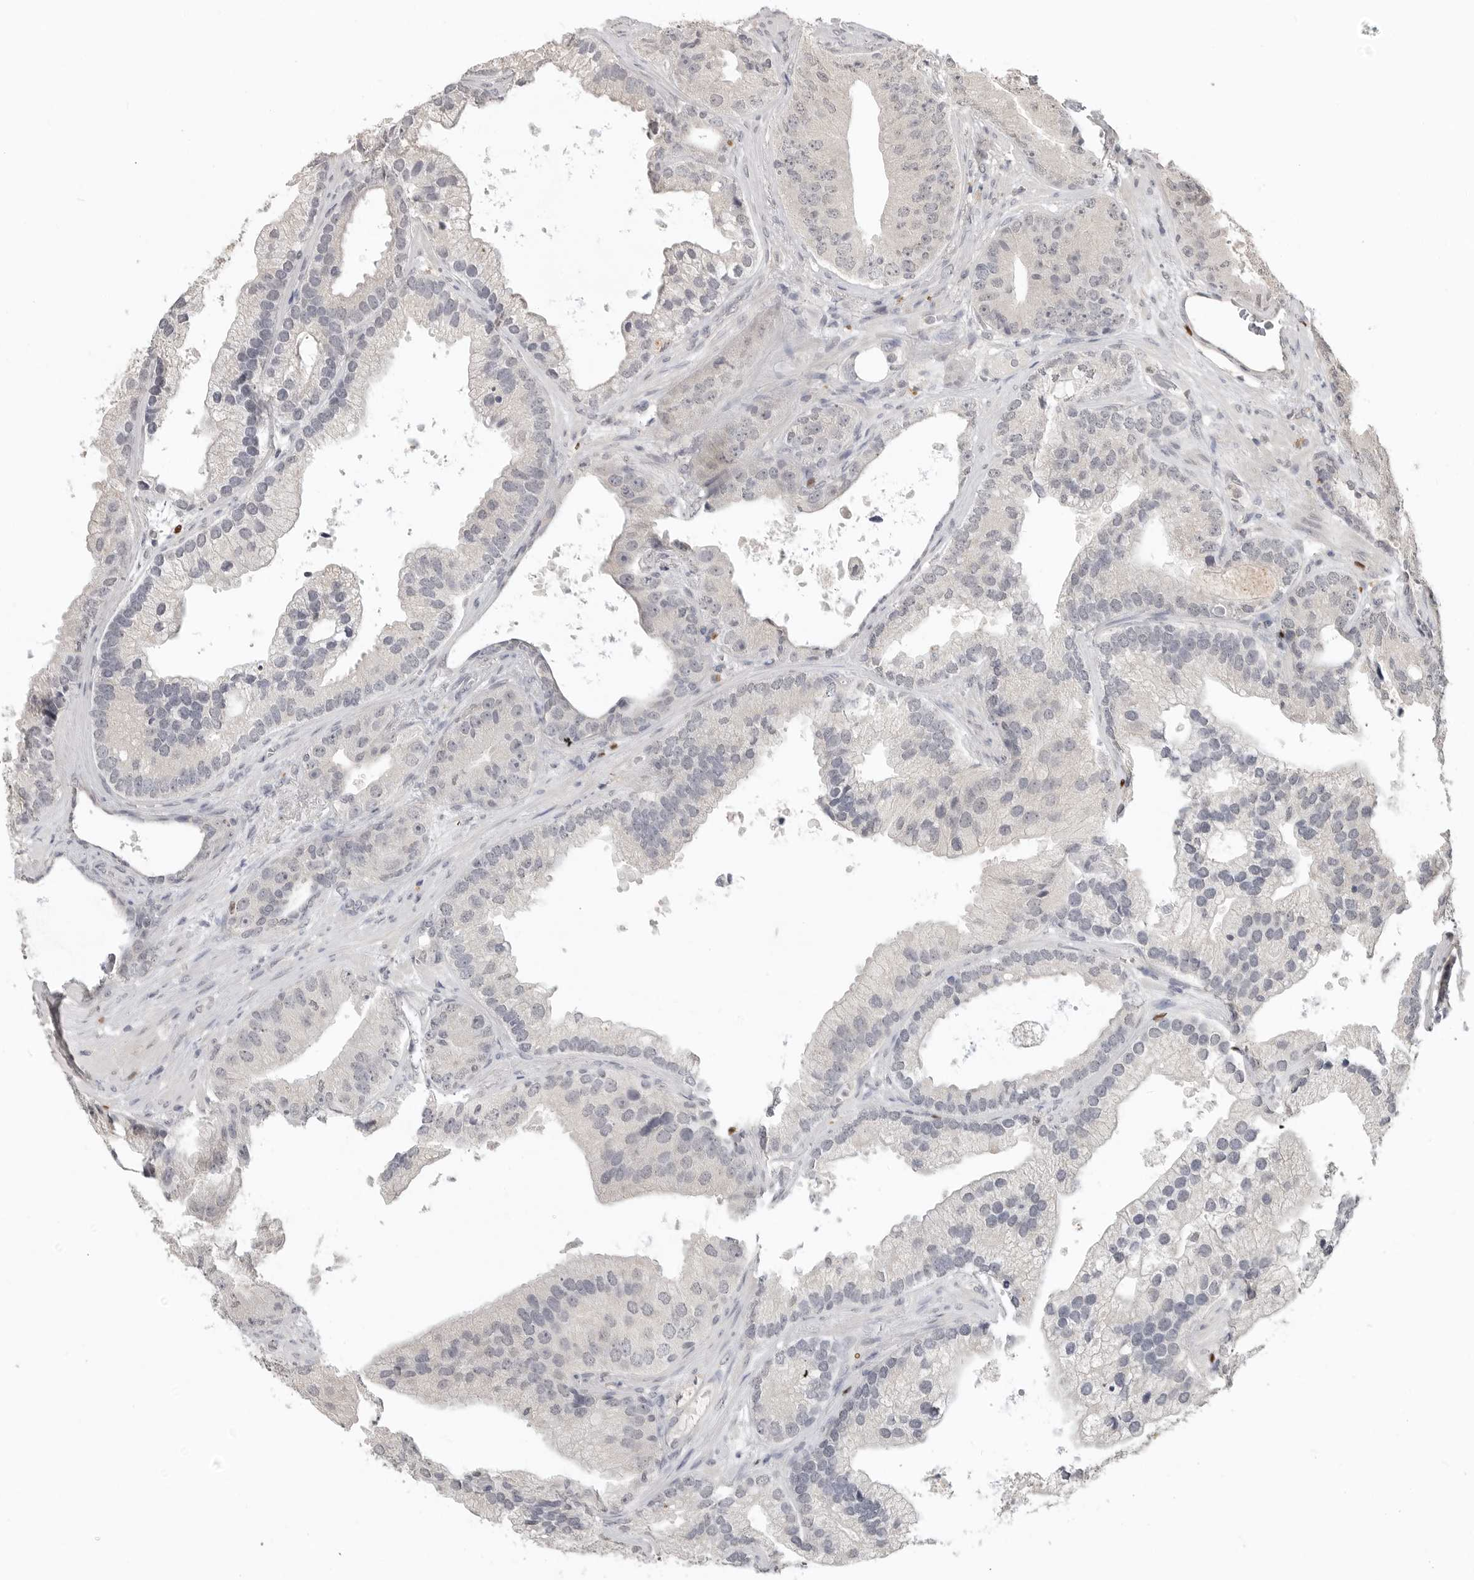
{"staining": {"intensity": "negative", "quantity": "none", "location": "none"}, "tissue": "prostate cancer", "cell_type": "Tumor cells", "image_type": "cancer", "snomed": [{"axis": "morphology", "description": "Adenocarcinoma, High grade"}, {"axis": "topography", "description": "Prostate"}], "caption": "This is an immunohistochemistry micrograph of human prostate cancer. There is no staining in tumor cells.", "gene": "FOXP3", "patient": {"sex": "male", "age": 70}}